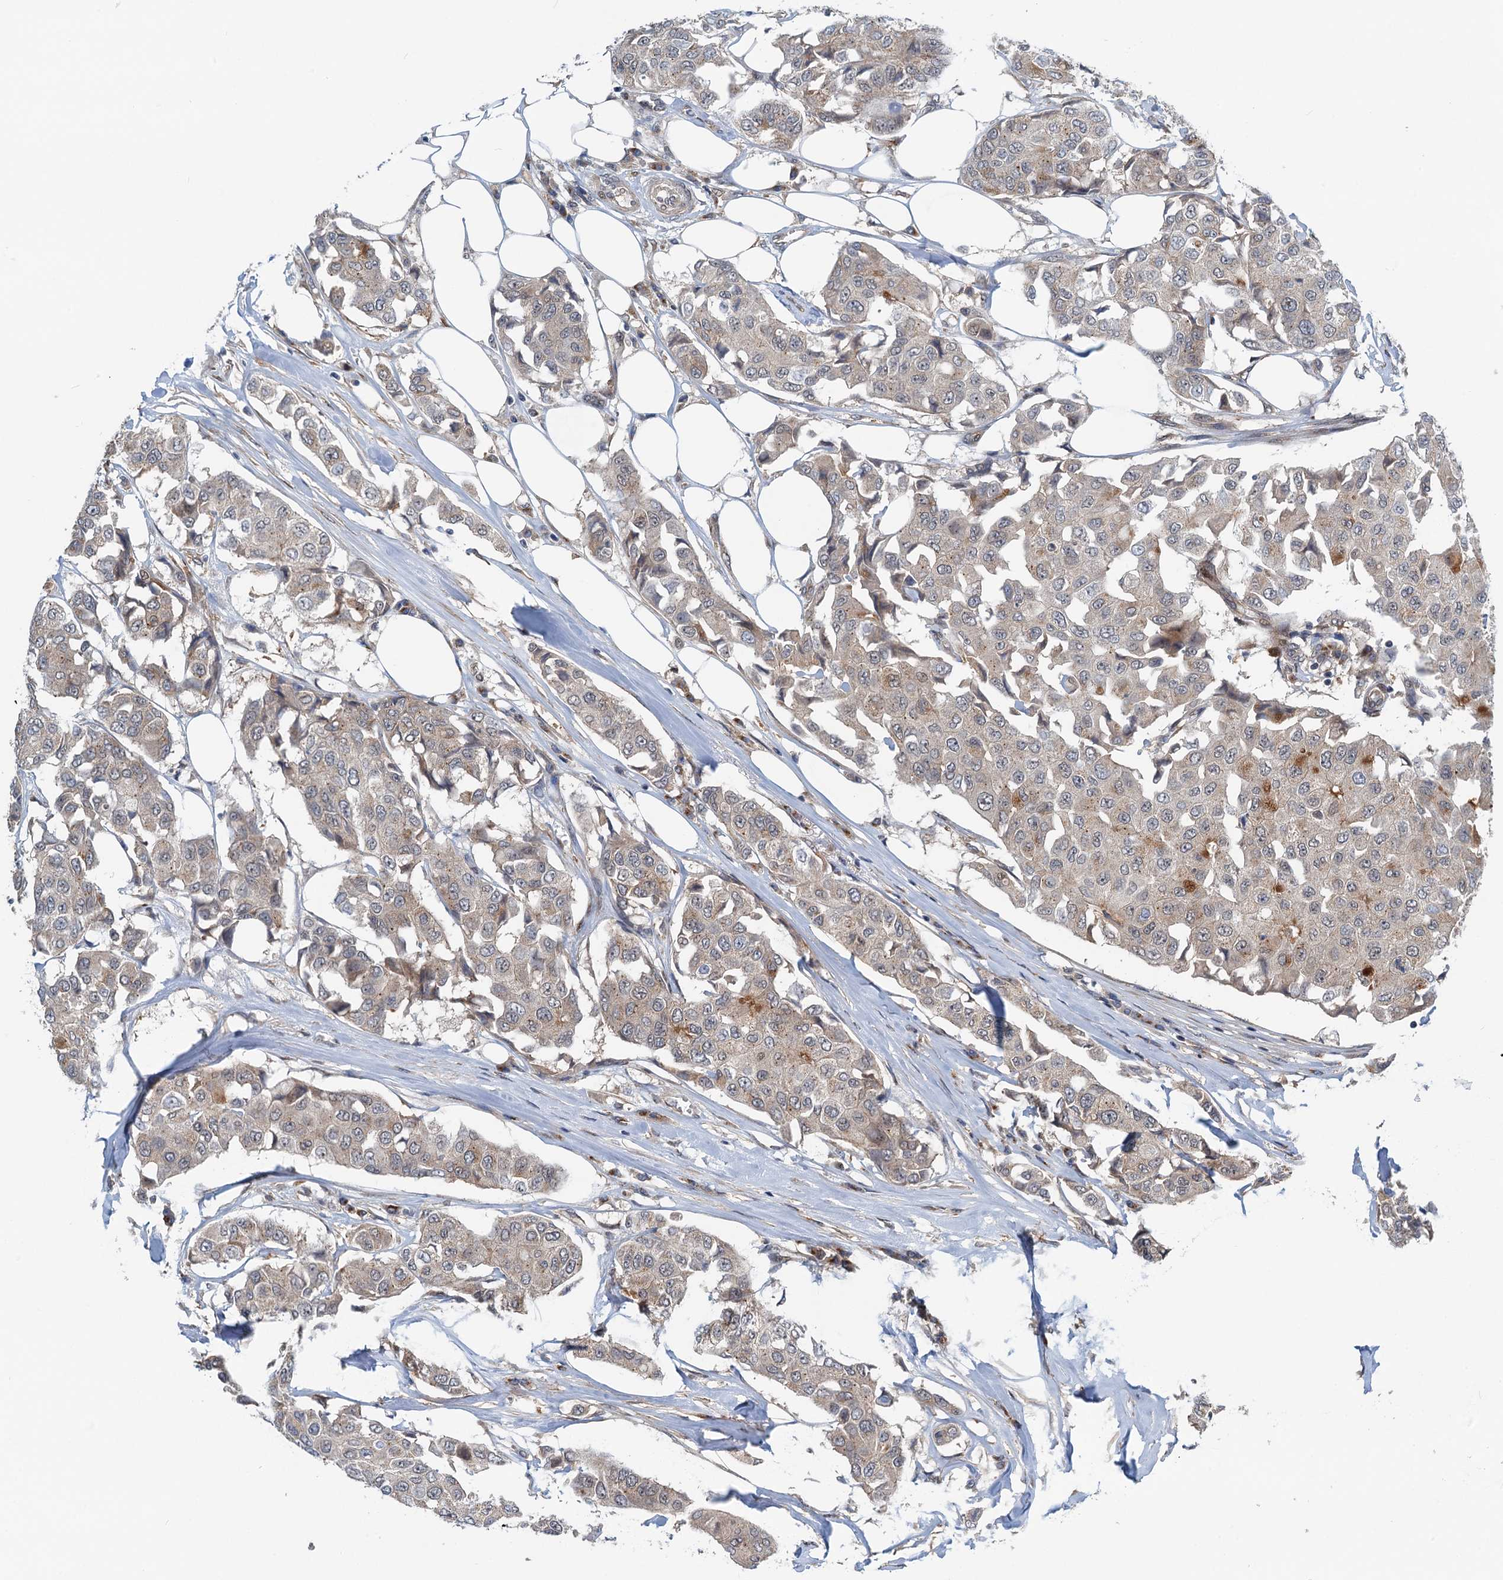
{"staining": {"intensity": "weak", "quantity": "<25%", "location": "cytoplasmic/membranous"}, "tissue": "breast cancer", "cell_type": "Tumor cells", "image_type": "cancer", "snomed": [{"axis": "morphology", "description": "Duct carcinoma"}, {"axis": "topography", "description": "Breast"}], "caption": "Image shows no protein positivity in tumor cells of infiltrating ductal carcinoma (breast) tissue.", "gene": "DYNC2I2", "patient": {"sex": "female", "age": 80}}